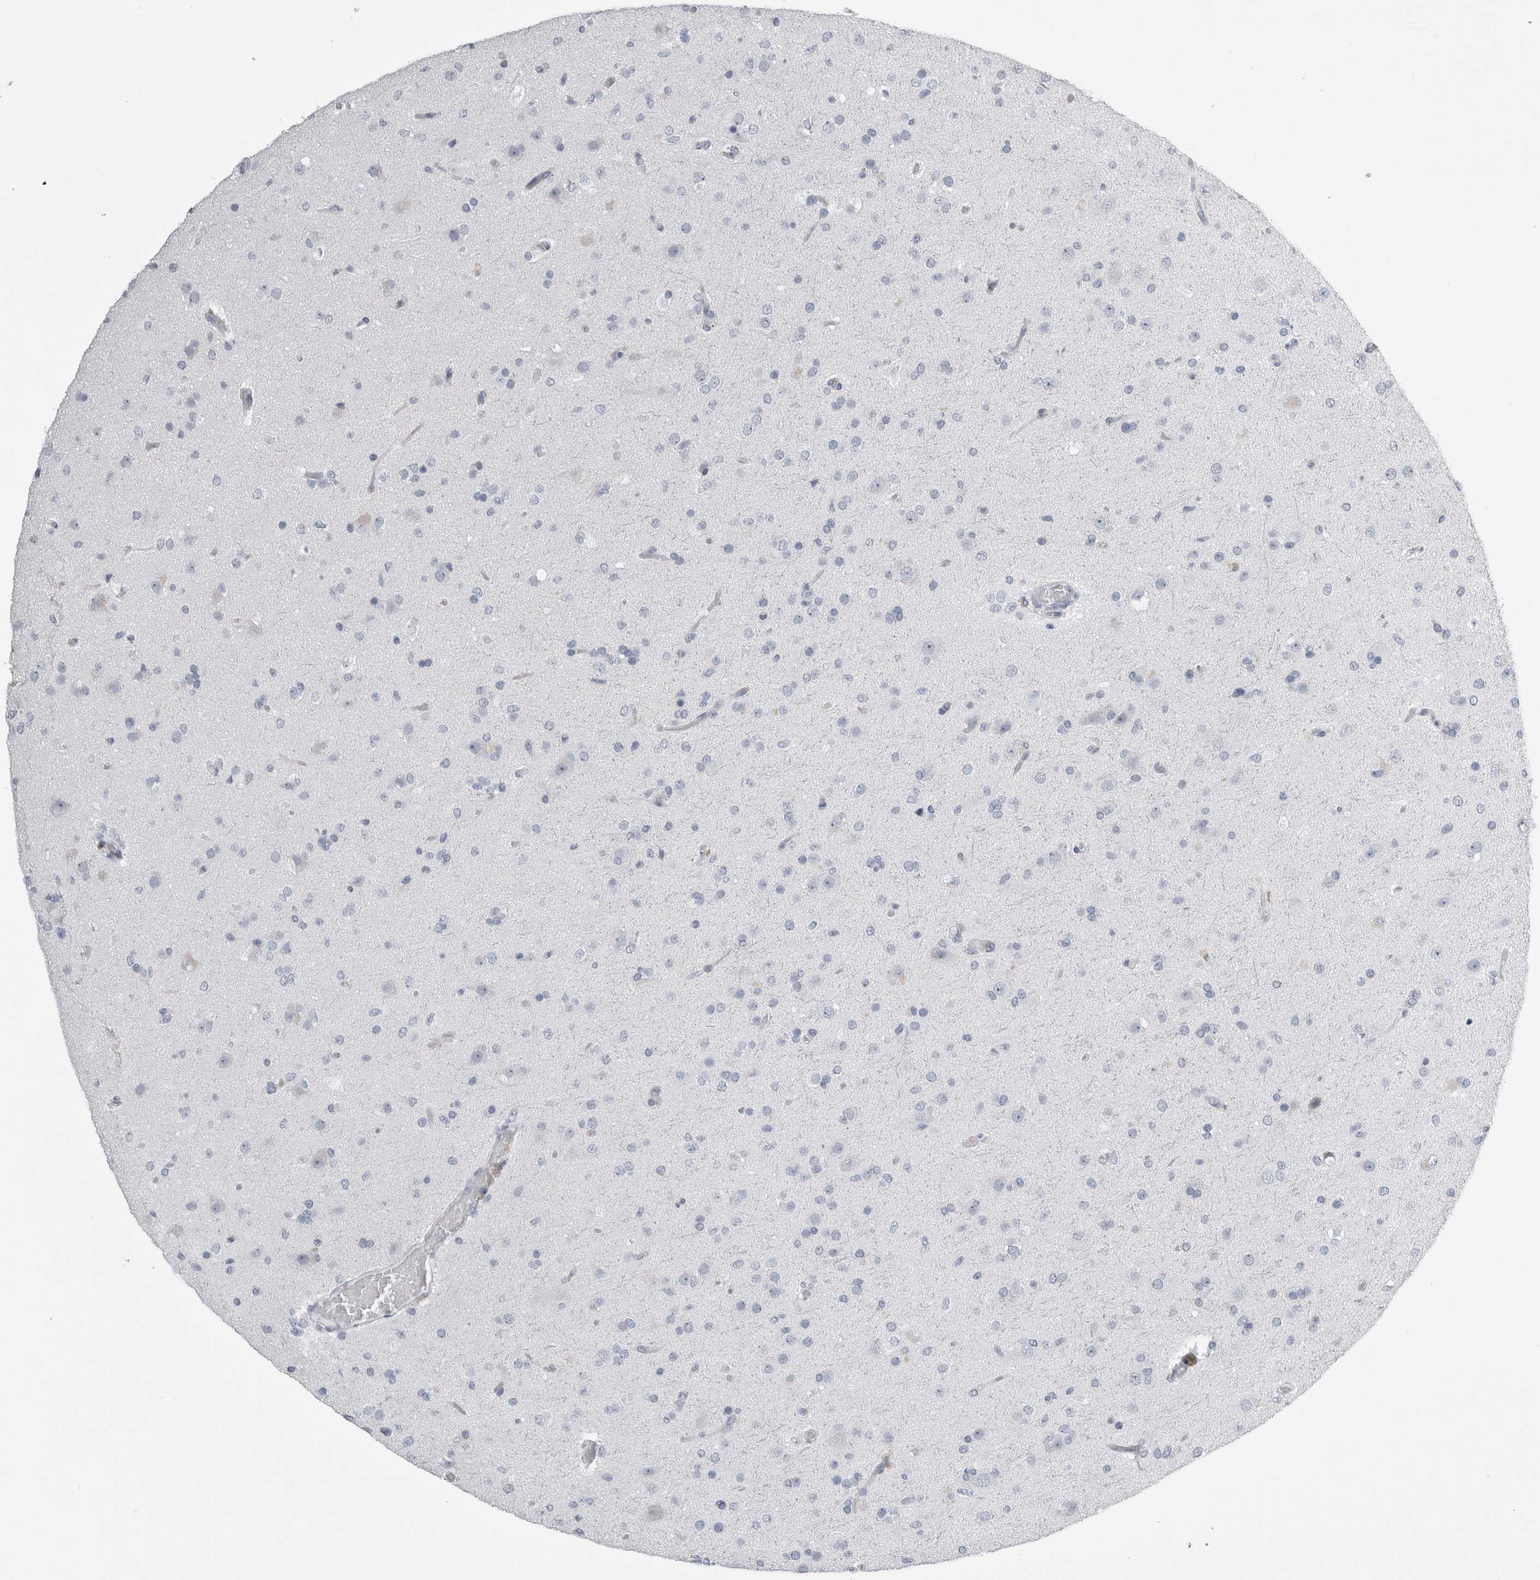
{"staining": {"intensity": "negative", "quantity": "none", "location": "none"}, "tissue": "glioma", "cell_type": "Tumor cells", "image_type": "cancer", "snomed": [{"axis": "morphology", "description": "Glioma, malignant, Low grade"}, {"axis": "topography", "description": "Brain"}], "caption": "Image shows no significant protein staining in tumor cells of glioma.", "gene": "ALDH8A1", "patient": {"sex": "male", "age": 65}}